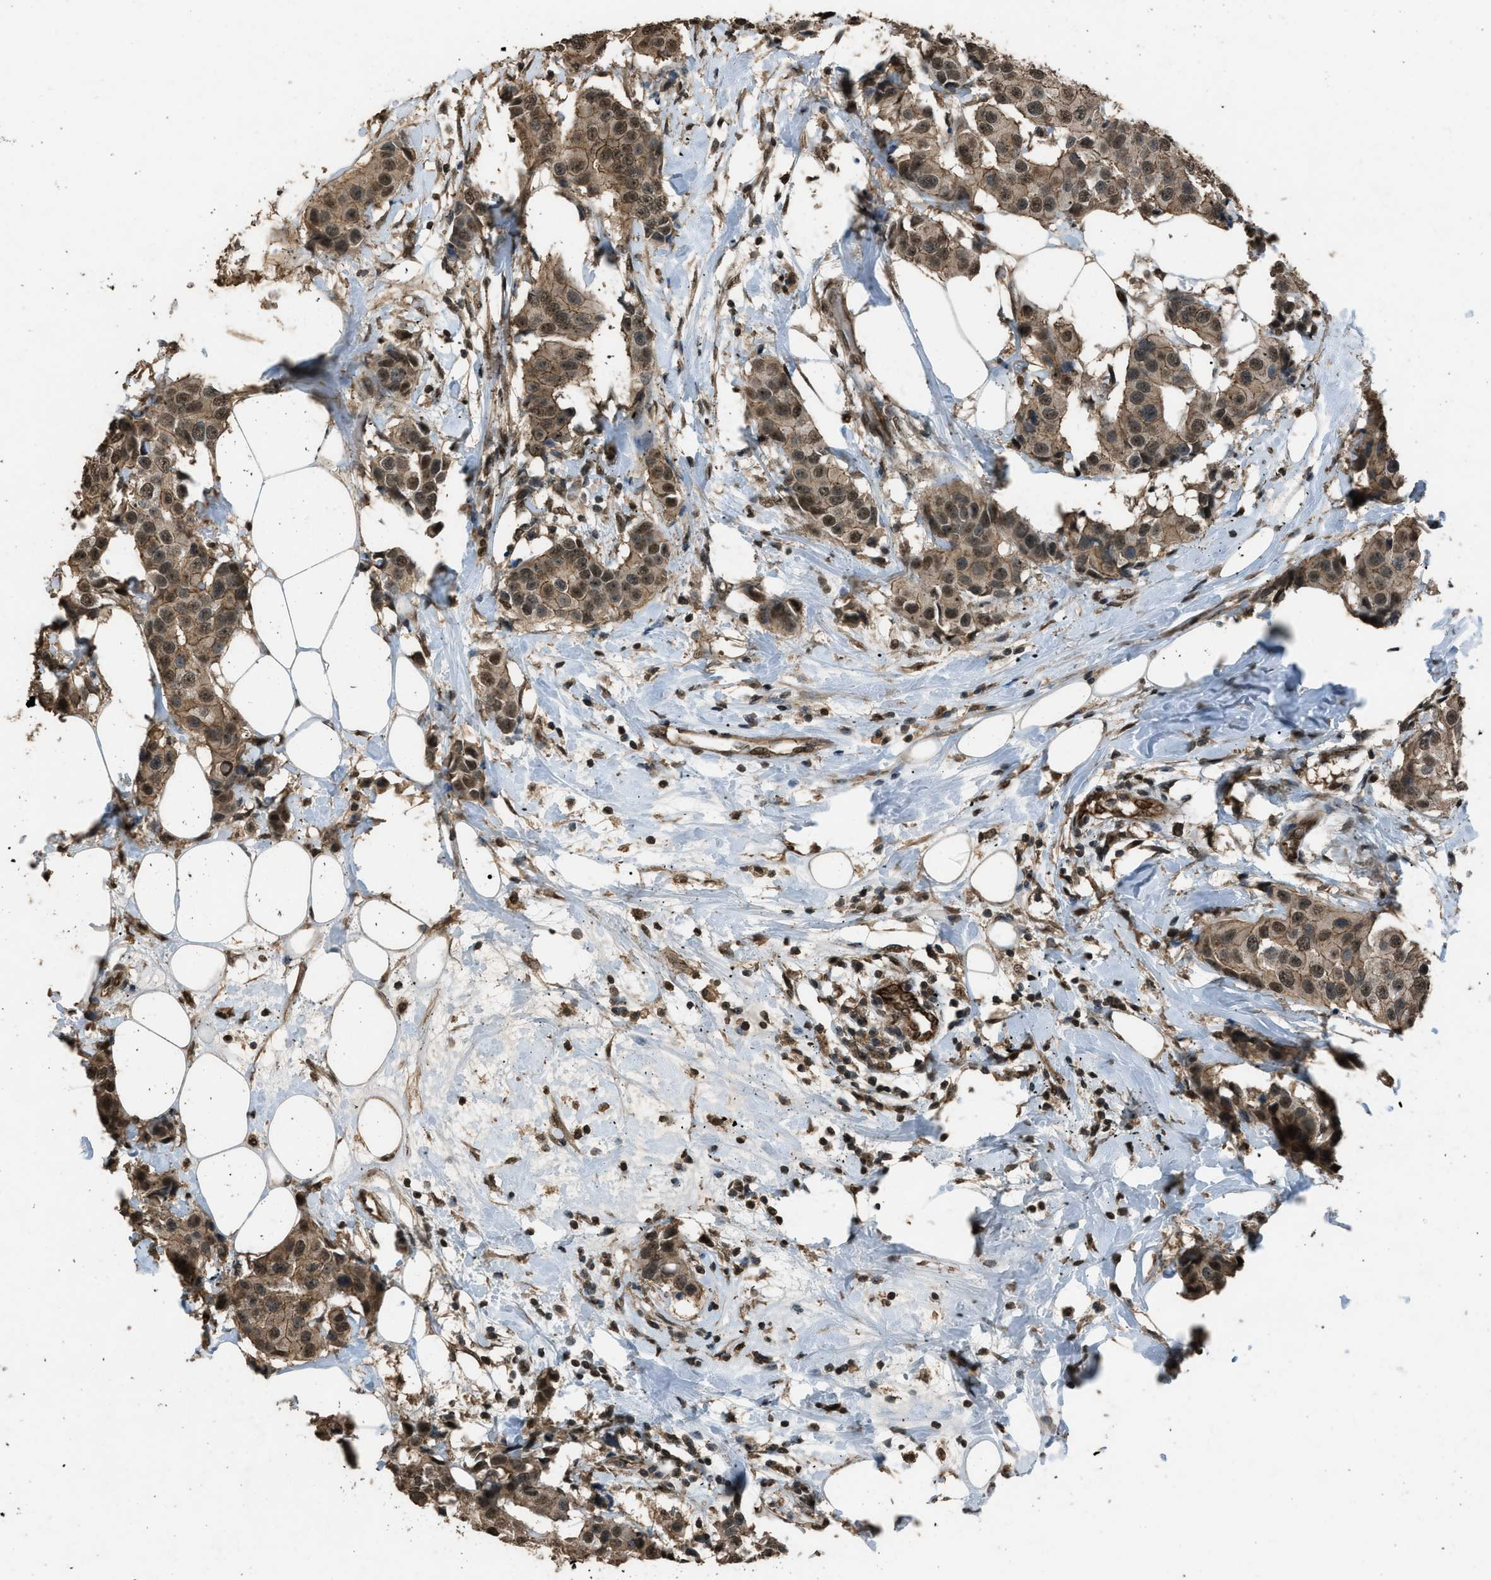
{"staining": {"intensity": "moderate", "quantity": ">75%", "location": "cytoplasmic/membranous,nuclear"}, "tissue": "breast cancer", "cell_type": "Tumor cells", "image_type": "cancer", "snomed": [{"axis": "morphology", "description": "Normal tissue, NOS"}, {"axis": "morphology", "description": "Duct carcinoma"}, {"axis": "topography", "description": "Breast"}], "caption": "Protein staining of breast invasive ductal carcinoma tissue displays moderate cytoplasmic/membranous and nuclear expression in approximately >75% of tumor cells.", "gene": "SERTAD2", "patient": {"sex": "female", "age": 39}}